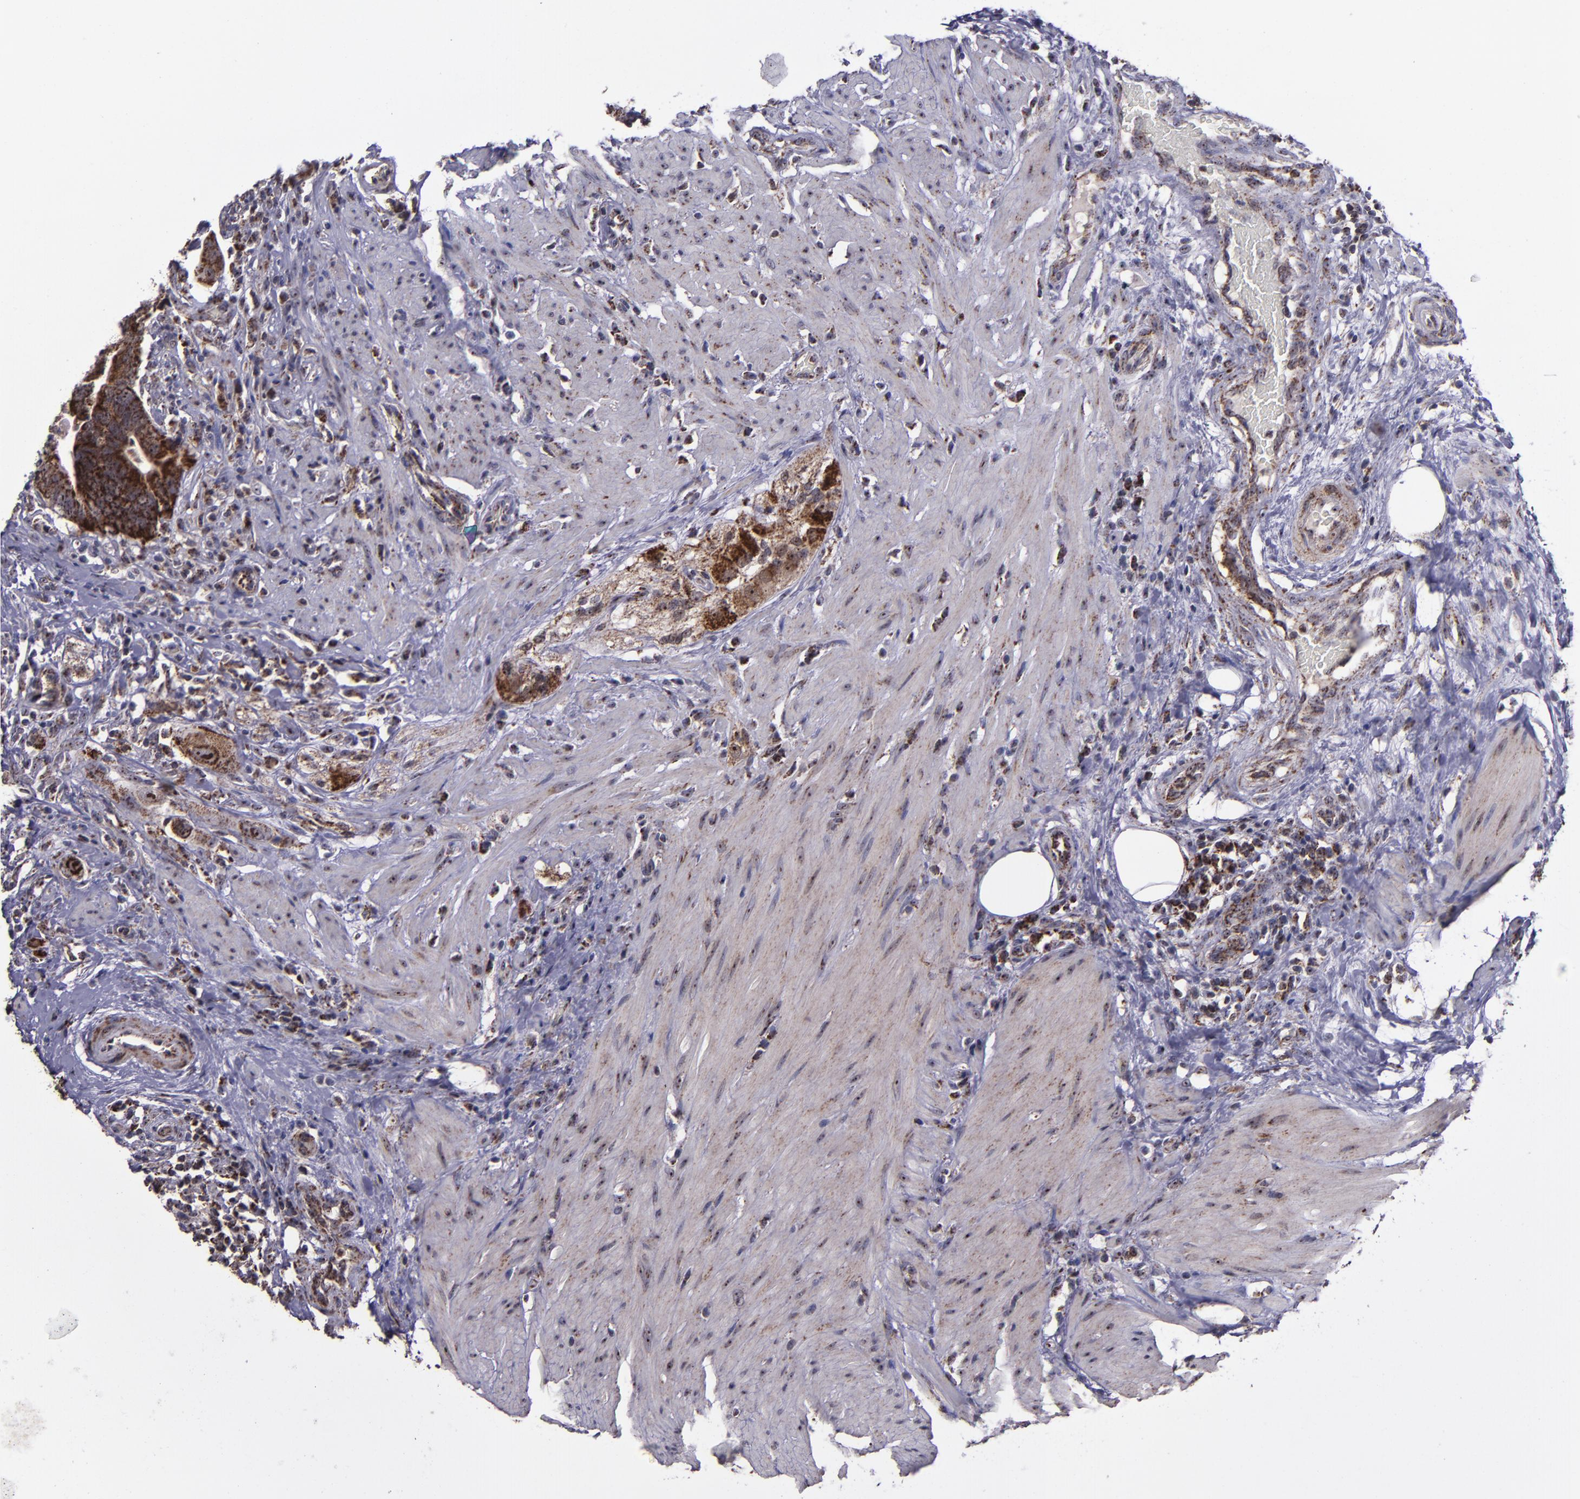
{"staining": {"intensity": "strong", "quantity": ">75%", "location": "cytoplasmic/membranous"}, "tissue": "colorectal cancer", "cell_type": "Tumor cells", "image_type": "cancer", "snomed": [{"axis": "morphology", "description": "Adenocarcinoma, NOS"}, {"axis": "topography", "description": "Rectum"}], "caption": "A micrograph of human colorectal cancer stained for a protein shows strong cytoplasmic/membranous brown staining in tumor cells. The protein of interest is stained brown, and the nuclei are stained in blue (DAB (3,3'-diaminobenzidine) IHC with brightfield microscopy, high magnification).", "gene": "LONP1", "patient": {"sex": "male", "age": 53}}